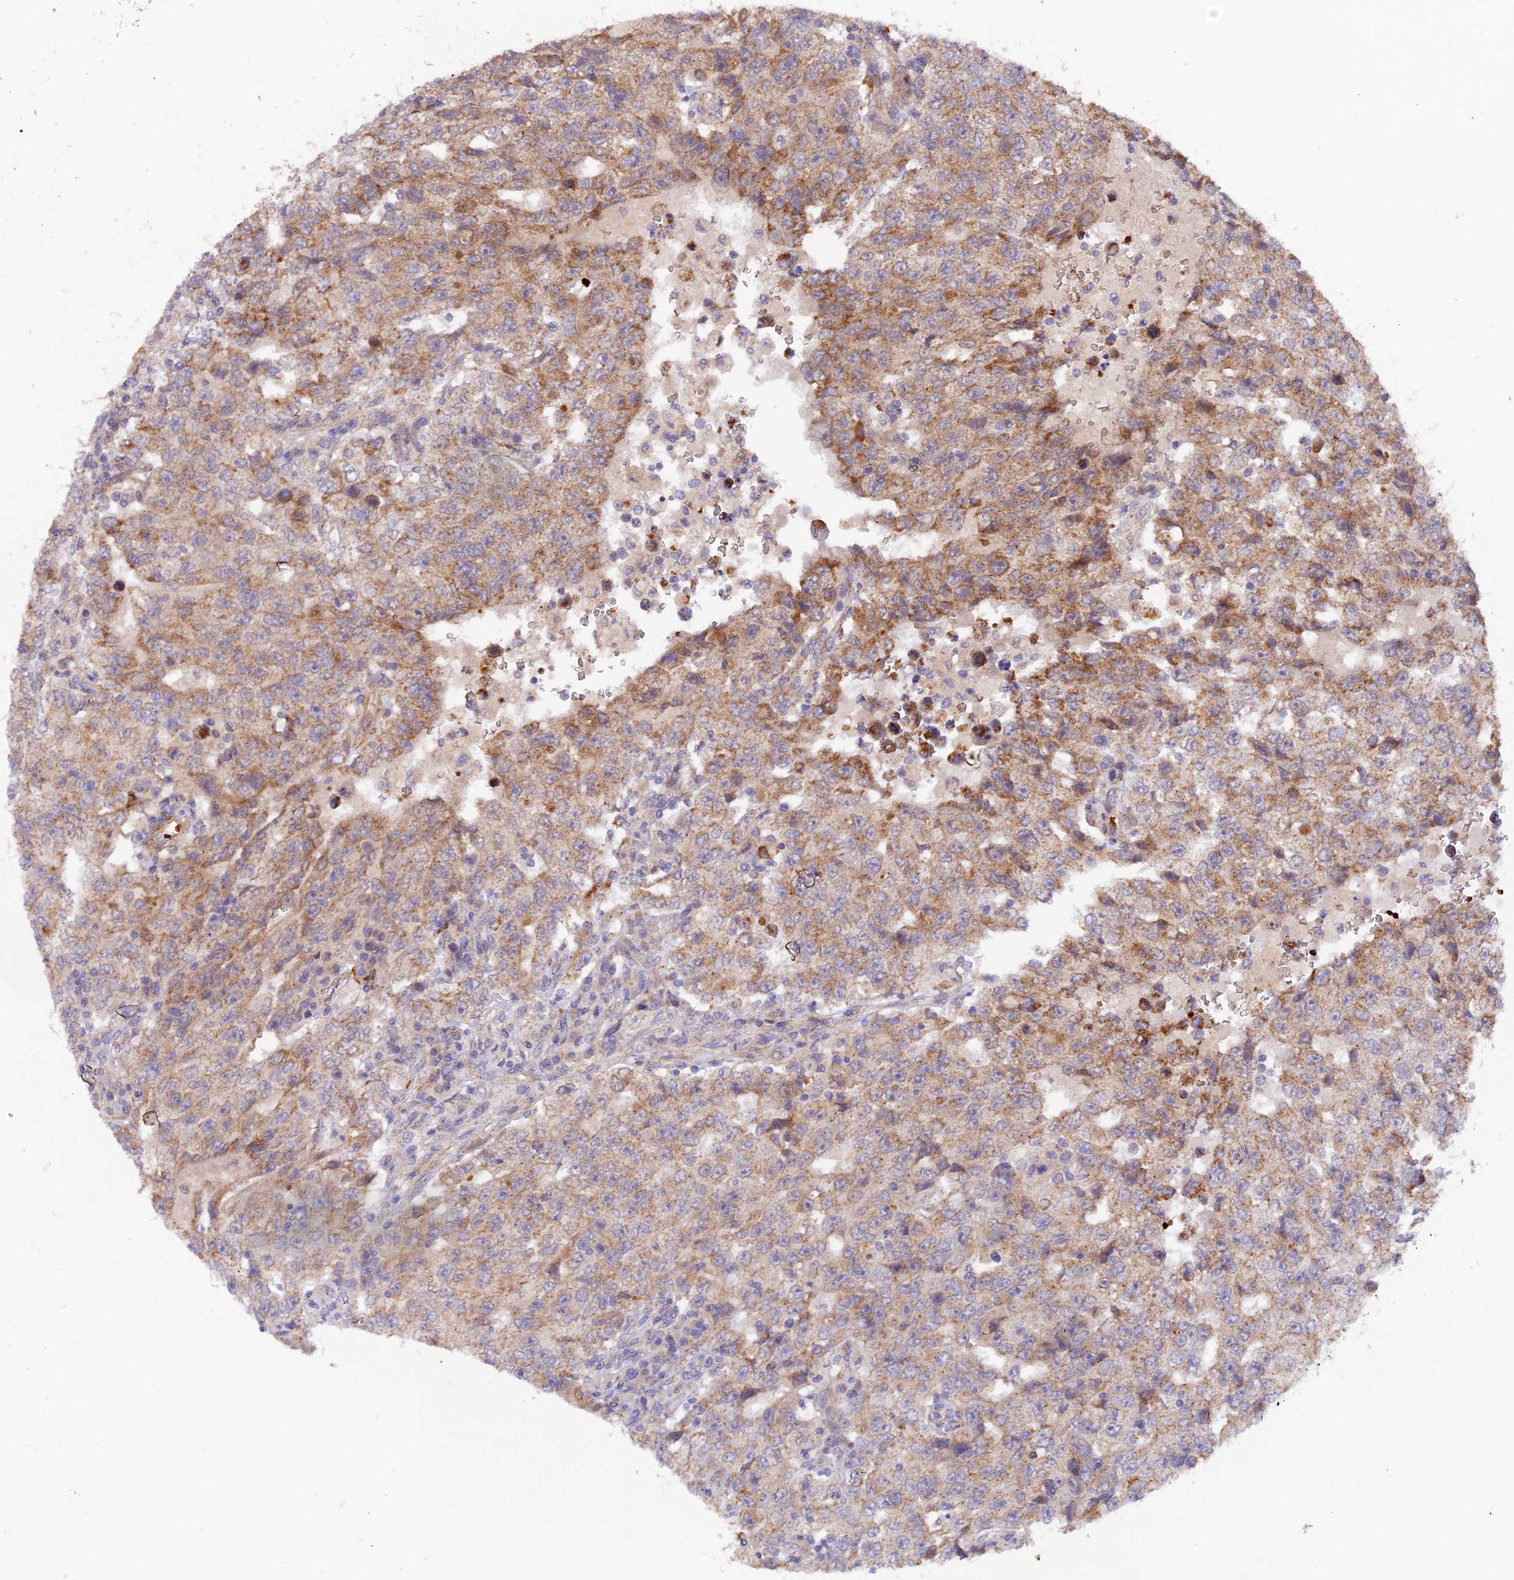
{"staining": {"intensity": "moderate", "quantity": "25%-75%", "location": "cytoplasmic/membranous"}, "tissue": "testis cancer", "cell_type": "Tumor cells", "image_type": "cancer", "snomed": [{"axis": "morphology", "description": "Carcinoma, Embryonal, NOS"}, {"axis": "topography", "description": "Testis"}], "caption": "About 25%-75% of tumor cells in human embryonal carcinoma (testis) reveal moderate cytoplasmic/membranous protein positivity as visualized by brown immunohistochemical staining.", "gene": "WDFY4", "patient": {"sex": "male", "age": 26}}